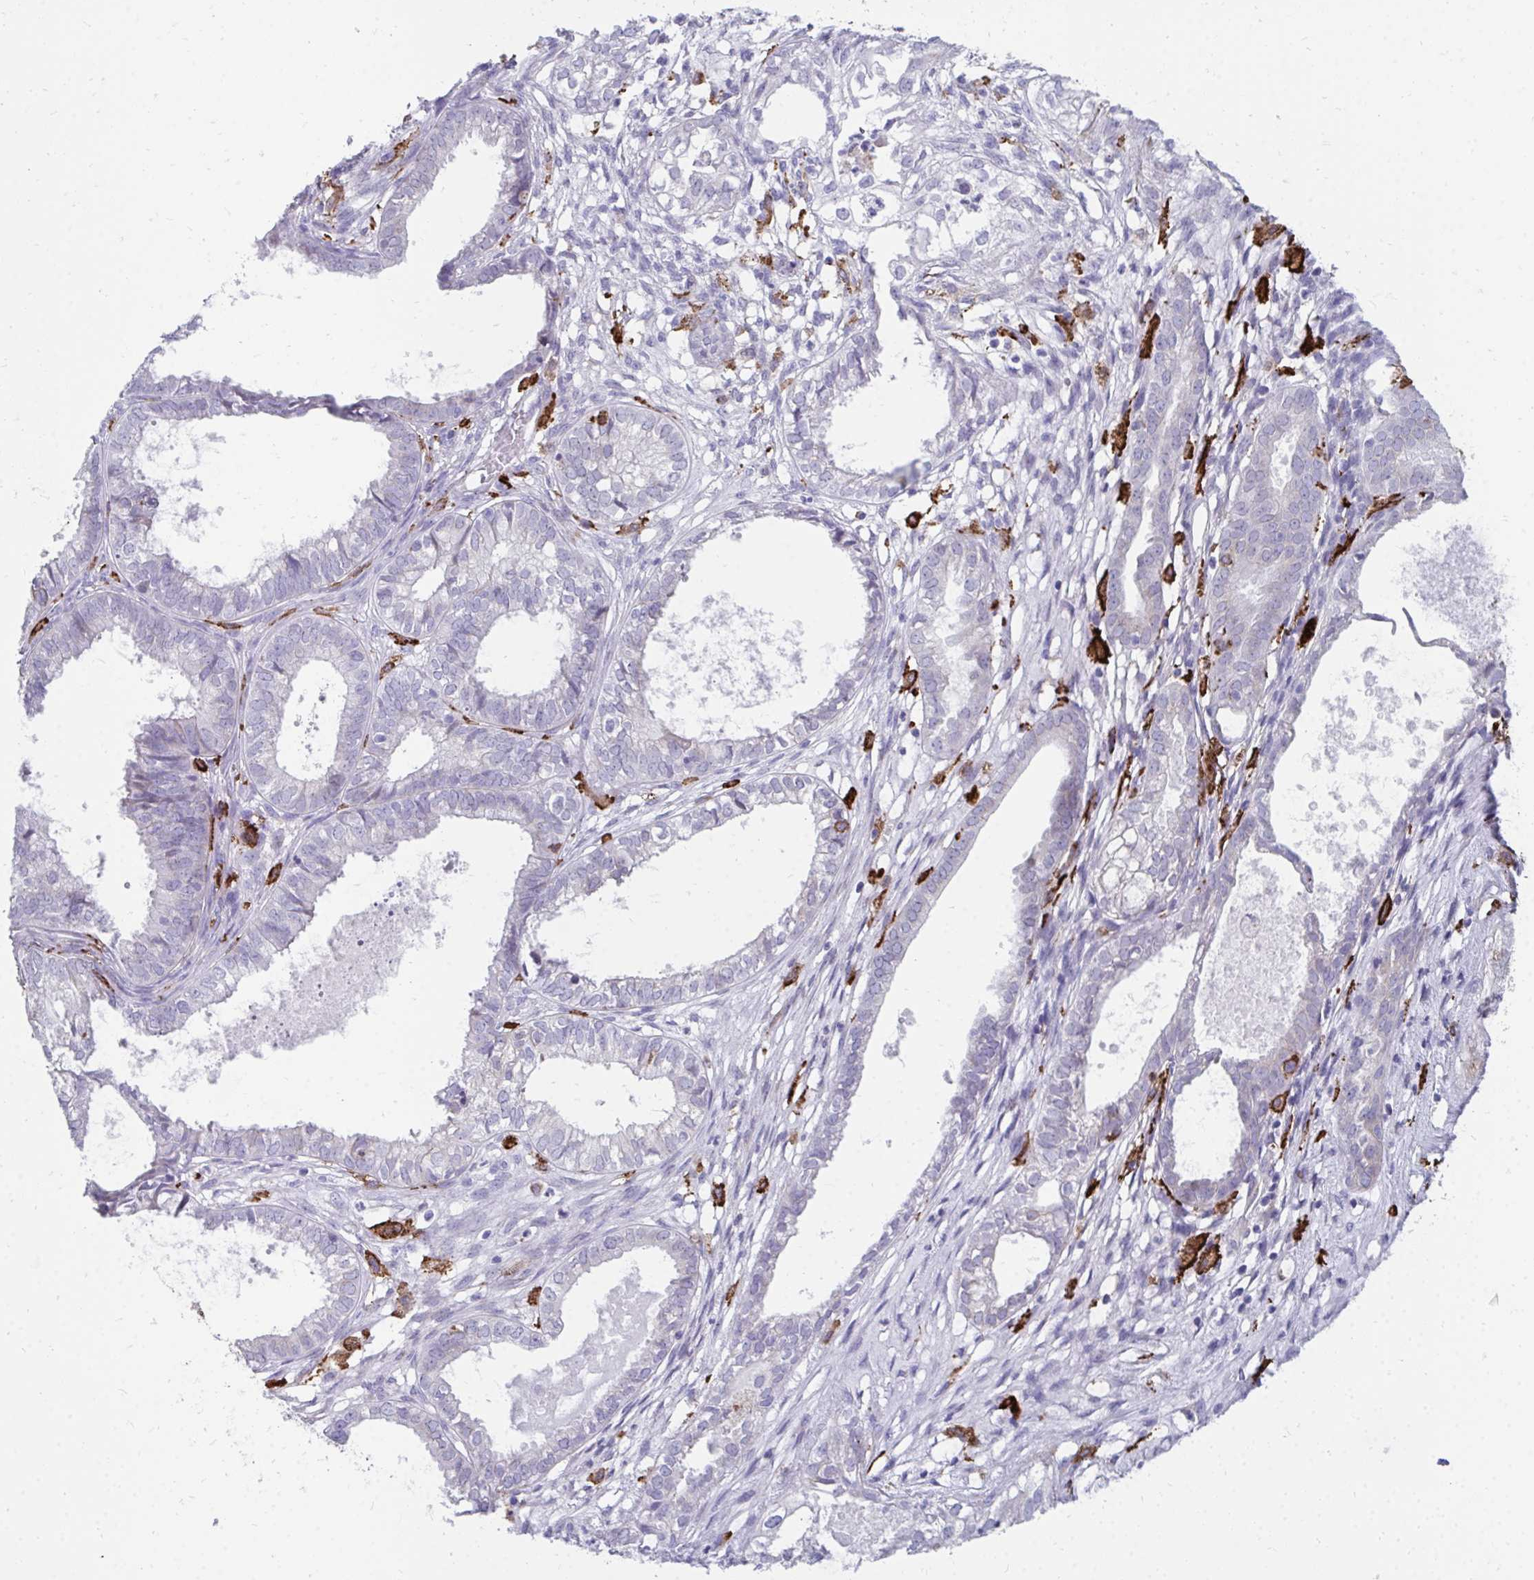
{"staining": {"intensity": "negative", "quantity": "none", "location": "none"}, "tissue": "ovarian cancer", "cell_type": "Tumor cells", "image_type": "cancer", "snomed": [{"axis": "morphology", "description": "Carcinoma, endometroid"}, {"axis": "topography", "description": "Ovary"}], "caption": "Image shows no protein positivity in tumor cells of endometroid carcinoma (ovarian) tissue.", "gene": "CD163", "patient": {"sex": "female", "age": 64}}